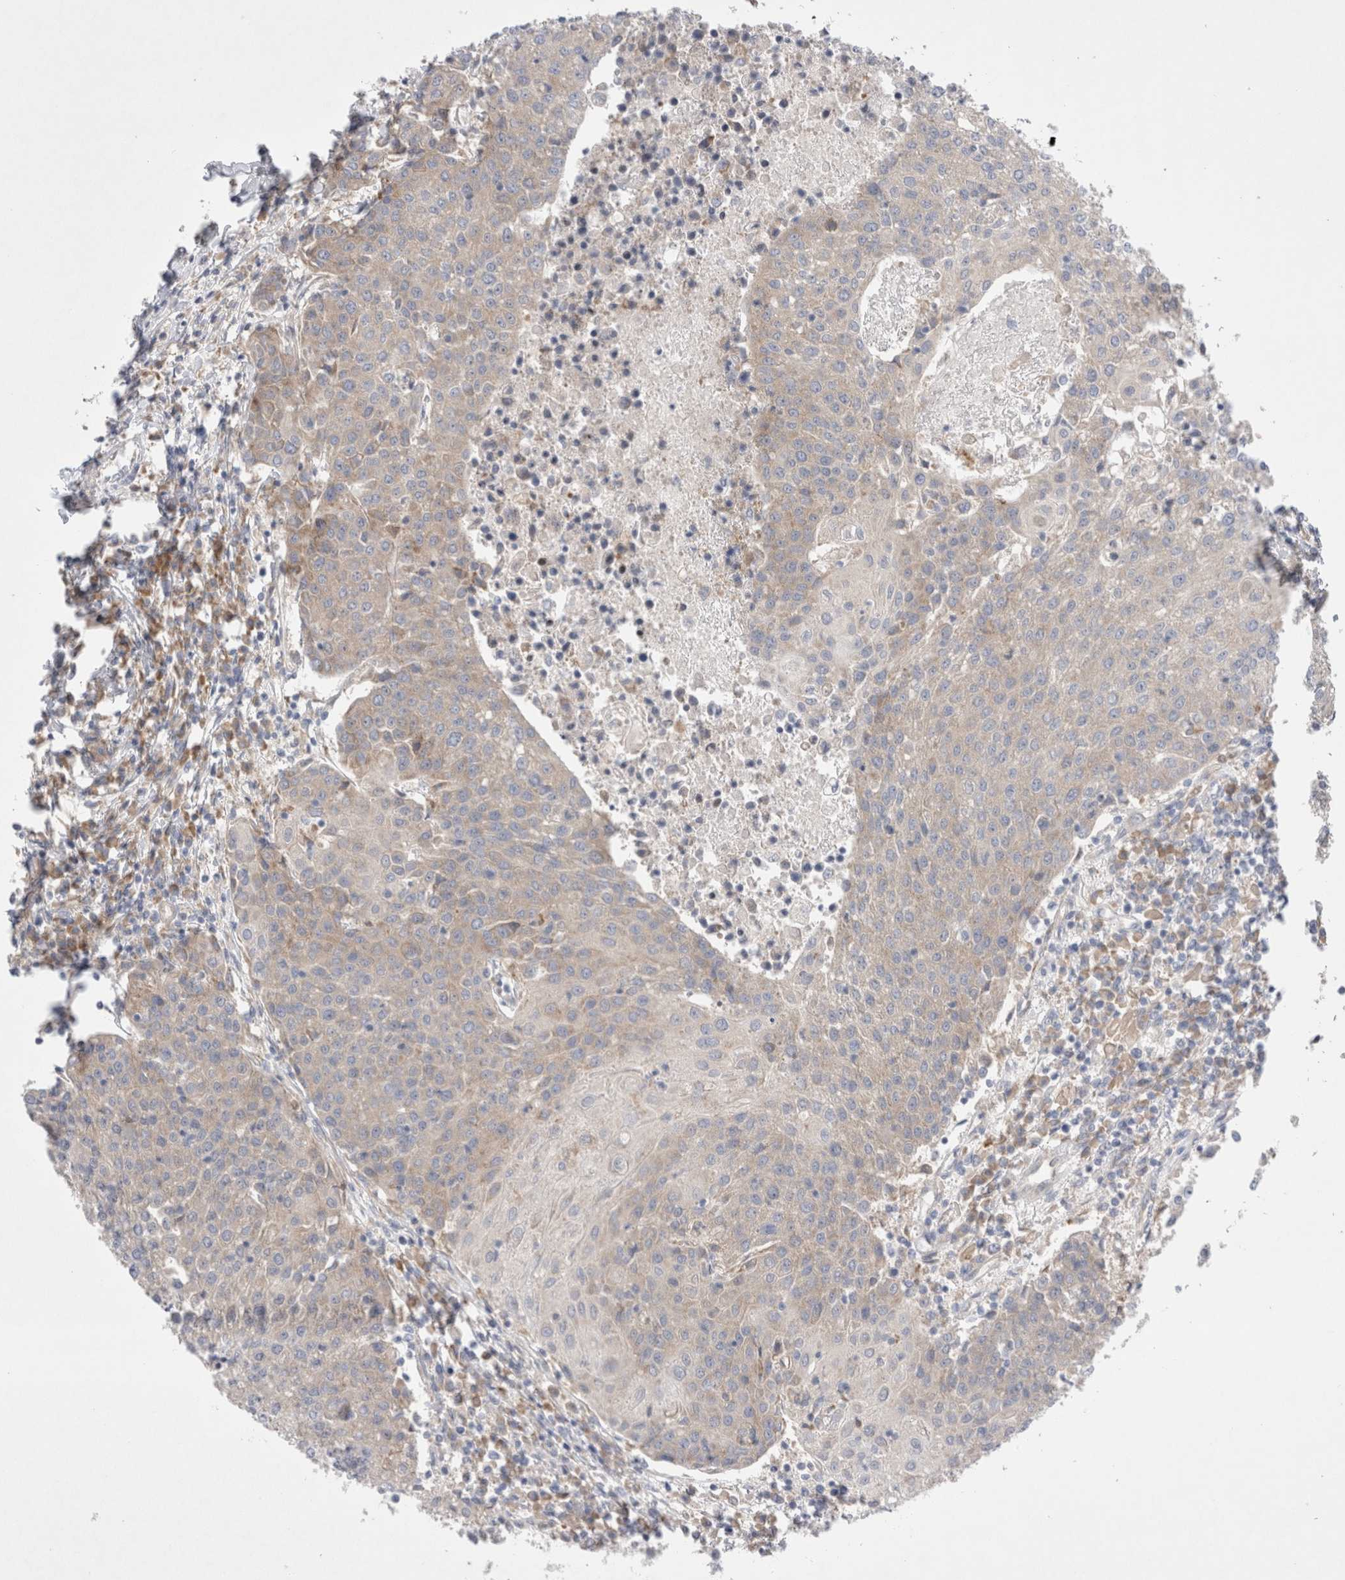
{"staining": {"intensity": "weak", "quantity": "<25%", "location": "cytoplasmic/membranous"}, "tissue": "urothelial cancer", "cell_type": "Tumor cells", "image_type": "cancer", "snomed": [{"axis": "morphology", "description": "Urothelial carcinoma, High grade"}, {"axis": "topography", "description": "Urinary bladder"}], "caption": "Image shows no protein positivity in tumor cells of urothelial cancer tissue.", "gene": "RBM12B", "patient": {"sex": "female", "age": 85}}